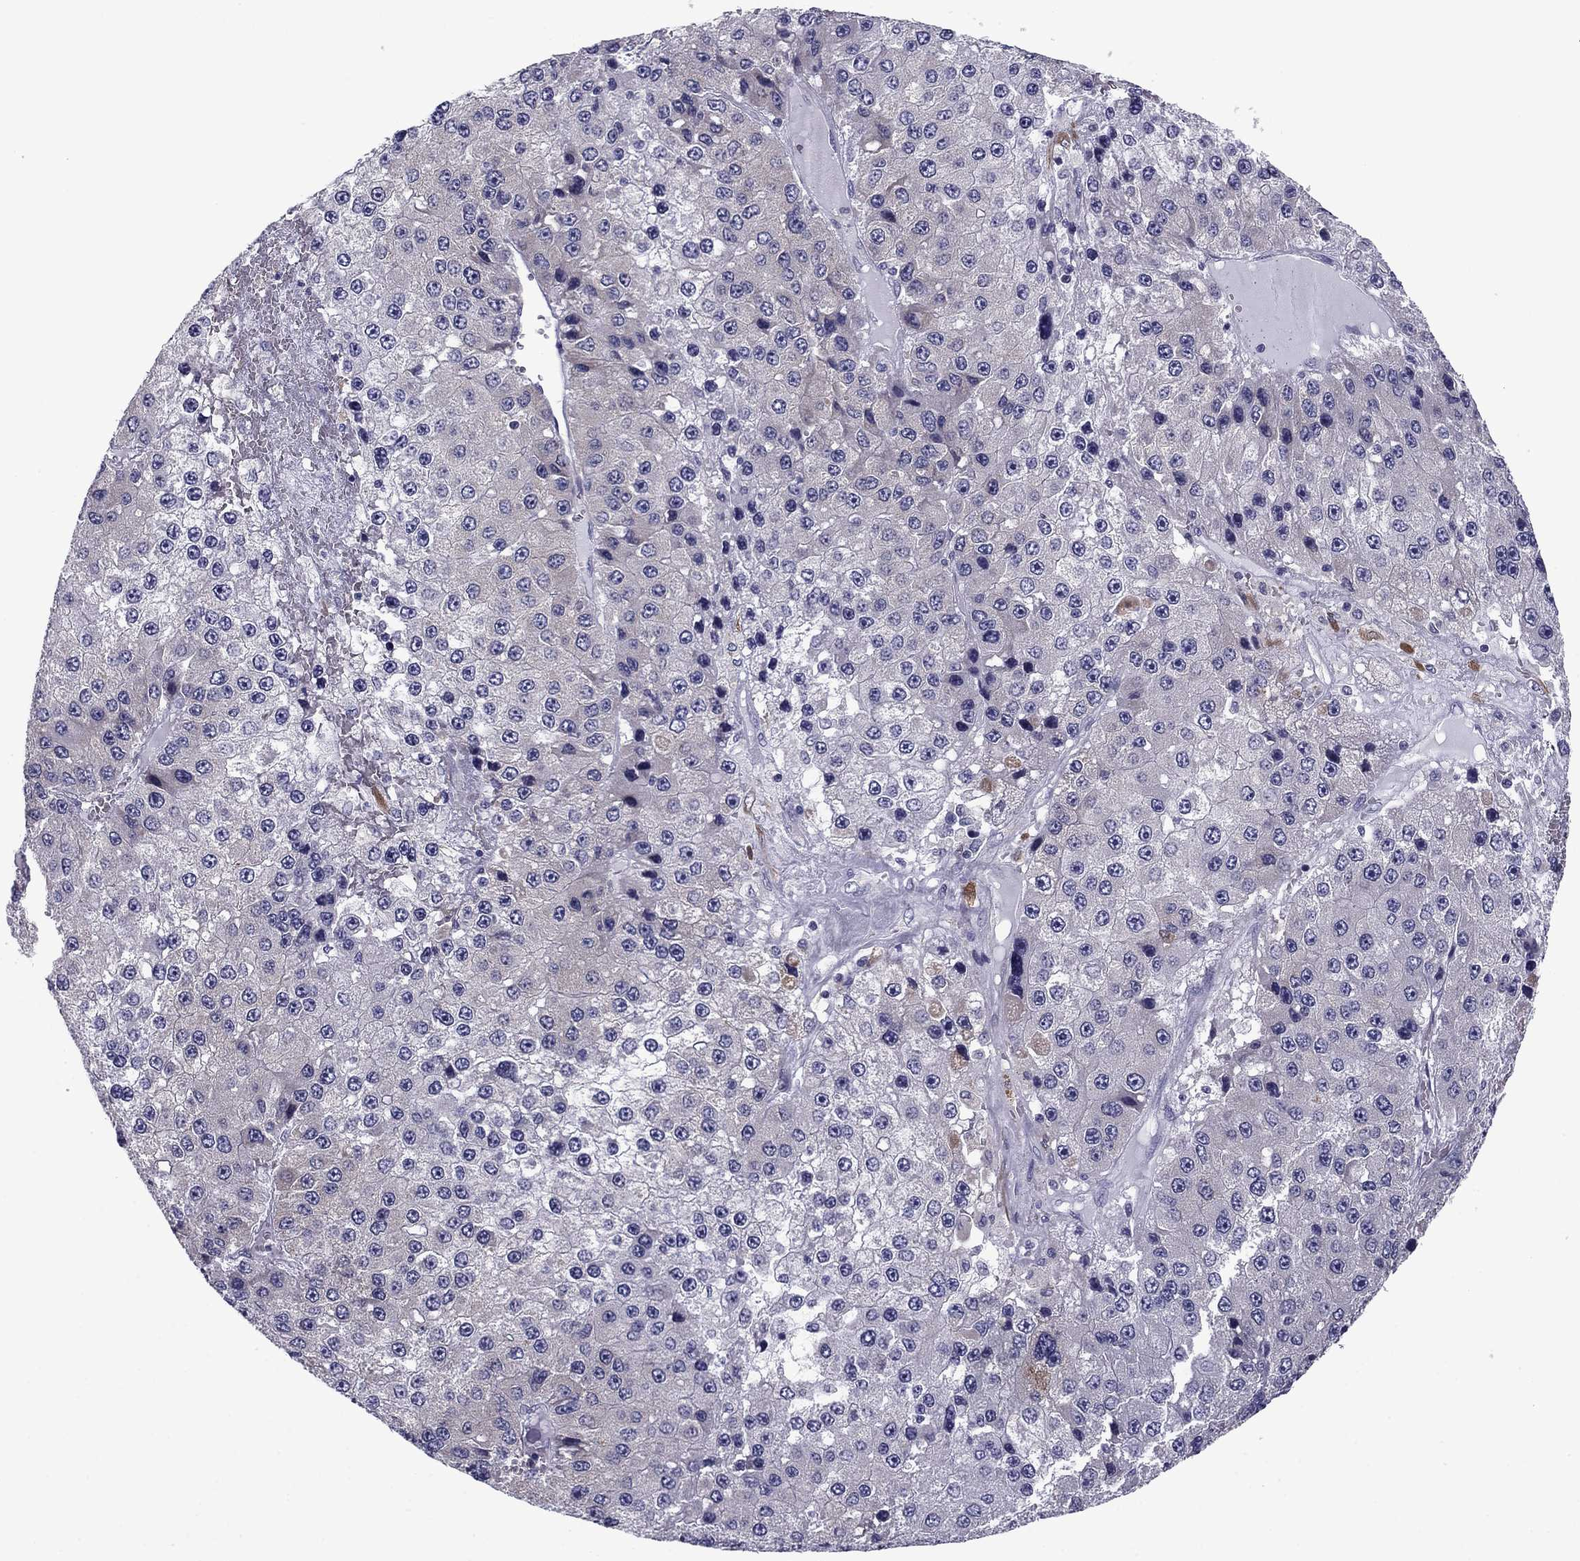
{"staining": {"intensity": "negative", "quantity": "none", "location": "none"}, "tissue": "liver cancer", "cell_type": "Tumor cells", "image_type": "cancer", "snomed": [{"axis": "morphology", "description": "Carcinoma, Hepatocellular, NOS"}, {"axis": "topography", "description": "Liver"}], "caption": "Immunohistochemistry histopathology image of liver cancer (hepatocellular carcinoma) stained for a protein (brown), which exhibits no expression in tumor cells. (DAB (3,3'-diaminobenzidine) immunohistochemistry (IHC) visualized using brightfield microscopy, high magnification).", "gene": "TMED3", "patient": {"sex": "female", "age": 73}}